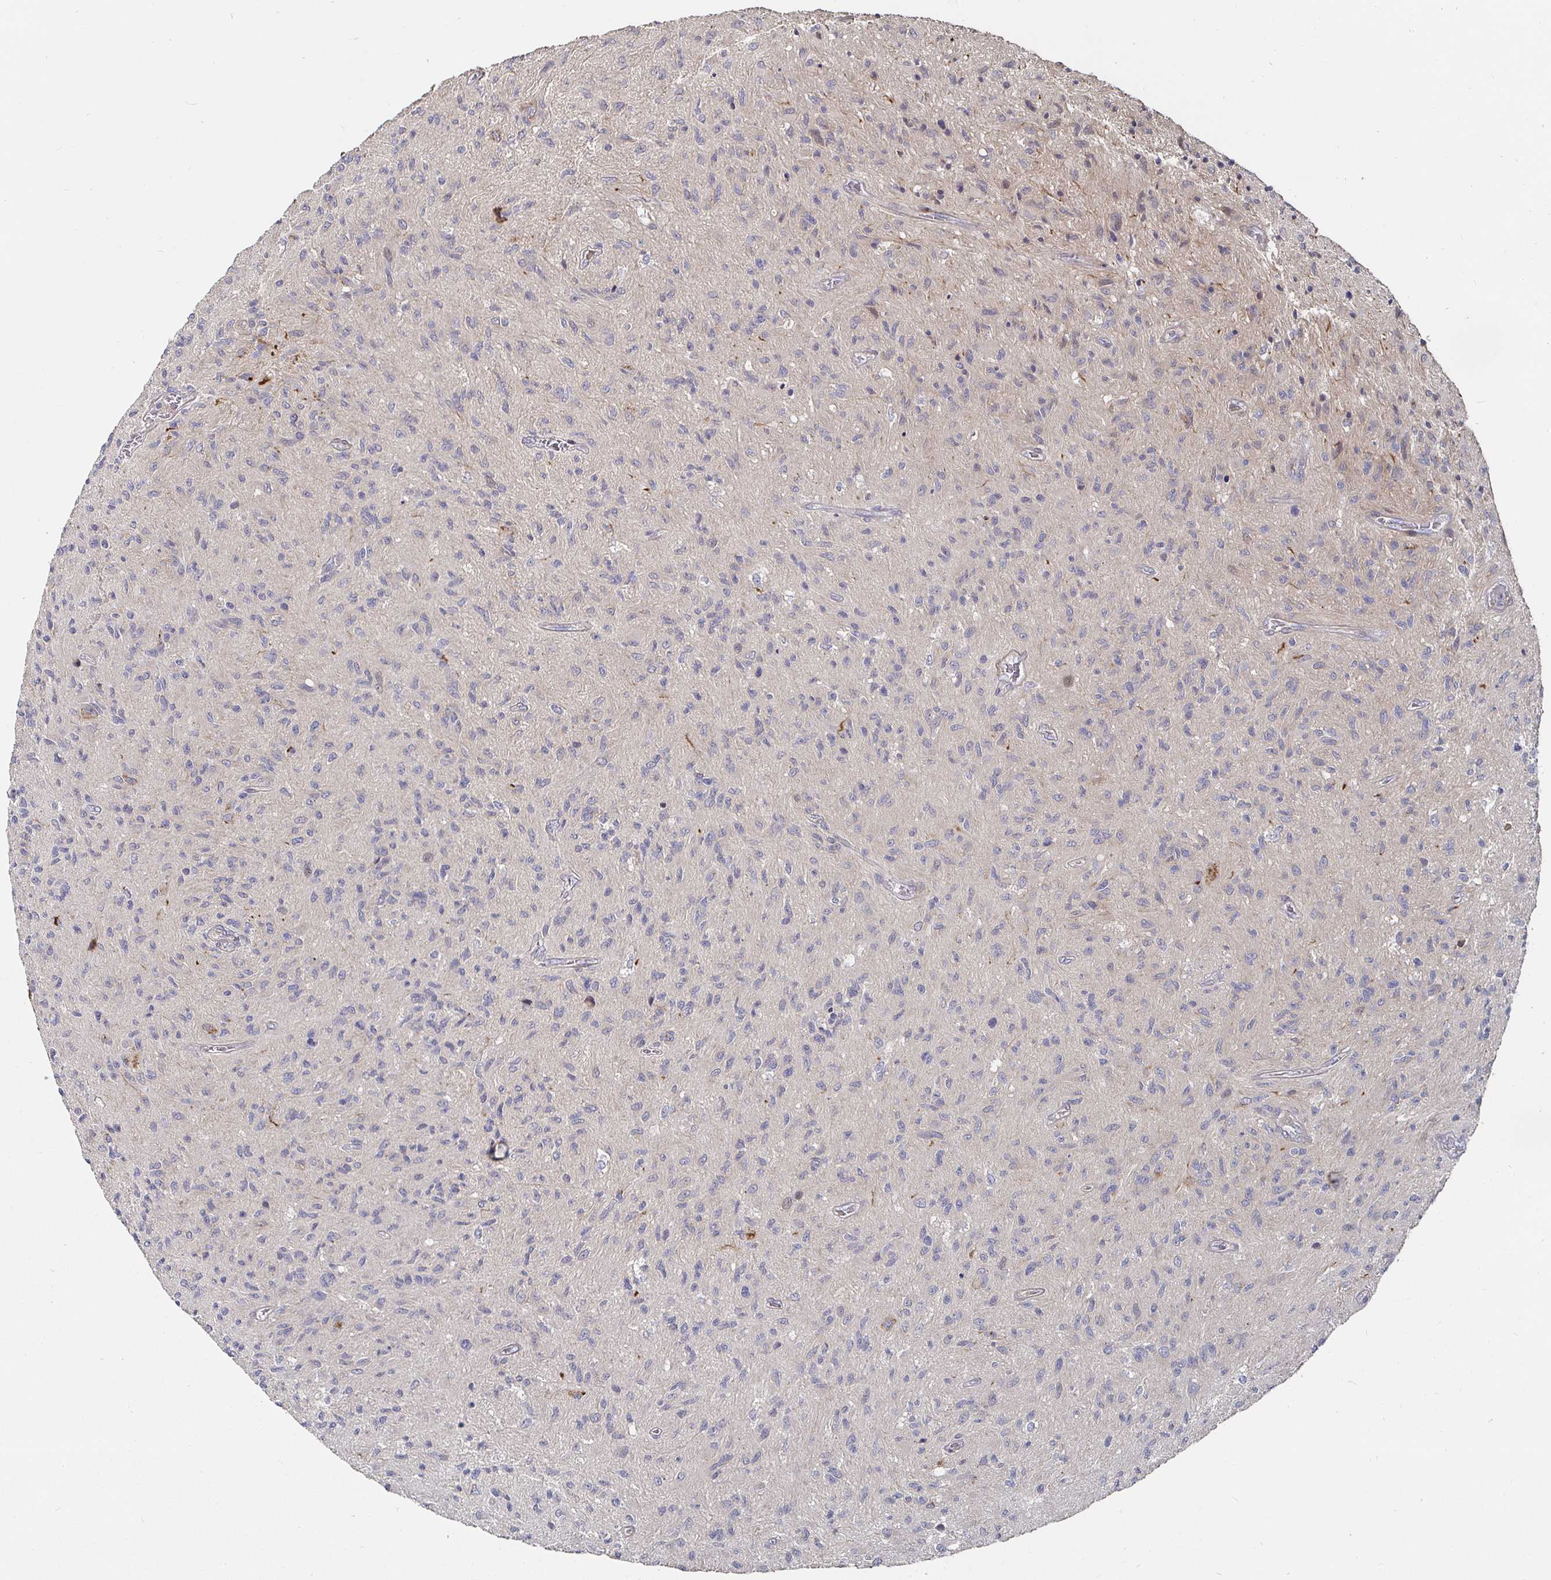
{"staining": {"intensity": "negative", "quantity": "none", "location": "none"}, "tissue": "glioma", "cell_type": "Tumor cells", "image_type": "cancer", "snomed": [{"axis": "morphology", "description": "Glioma, malignant, High grade"}, {"axis": "topography", "description": "Brain"}], "caption": "The micrograph shows no staining of tumor cells in glioma.", "gene": "GJA4", "patient": {"sex": "male", "age": 54}}